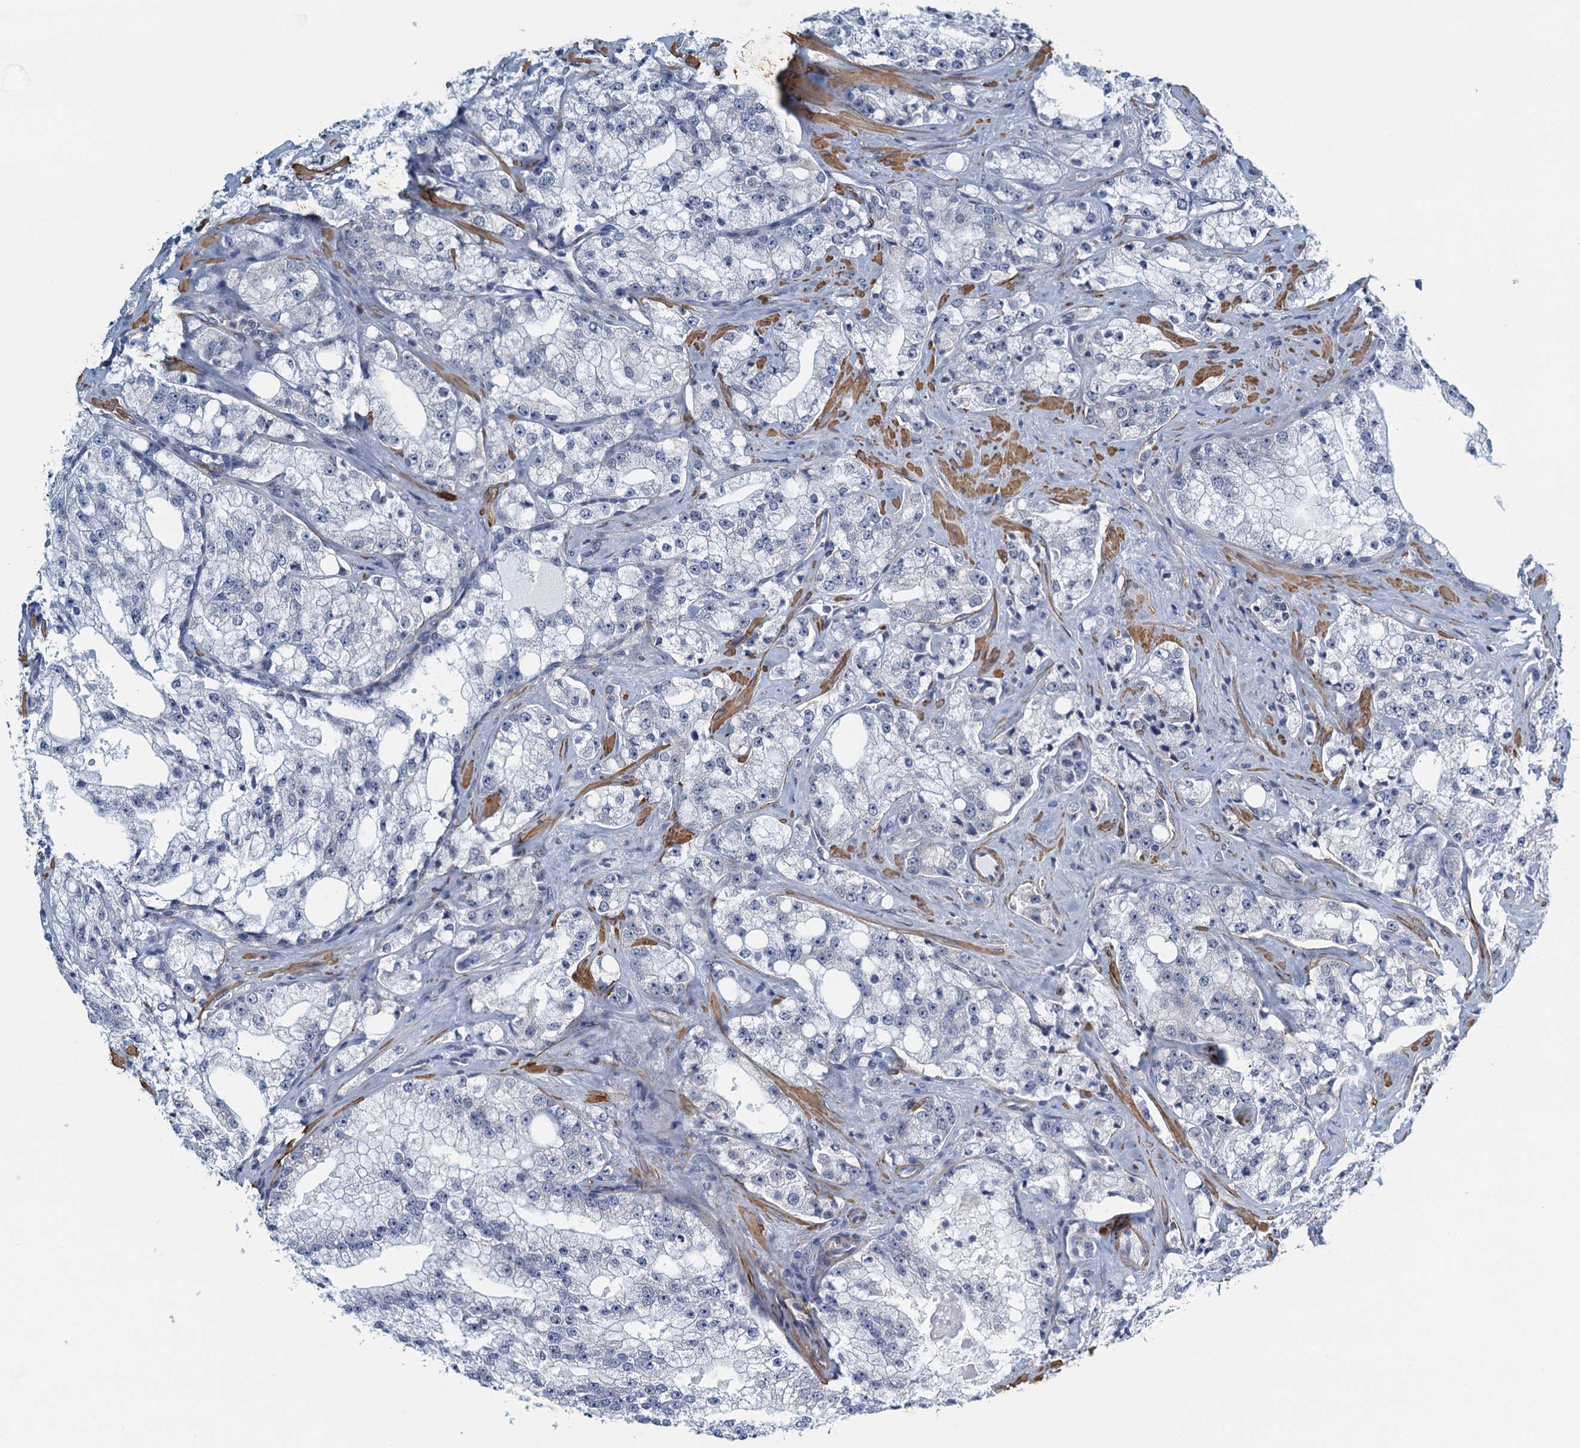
{"staining": {"intensity": "negative", "quantity": "none", "location": "none"}, "tissue": "prostate cancer", "cell_type": "Tumor cells", "image_type": "cancer", "snomed": [{"axis": "morphology", "description": "Adenocarcinoma, High grade"}, {"axis": "topography", "description": "Prostate"}], "caption": "An image of human prostate cancer is negative for staining in tumor cells.", "gene": "ALG2", "patient": {"sex": "male", "age": 64}}